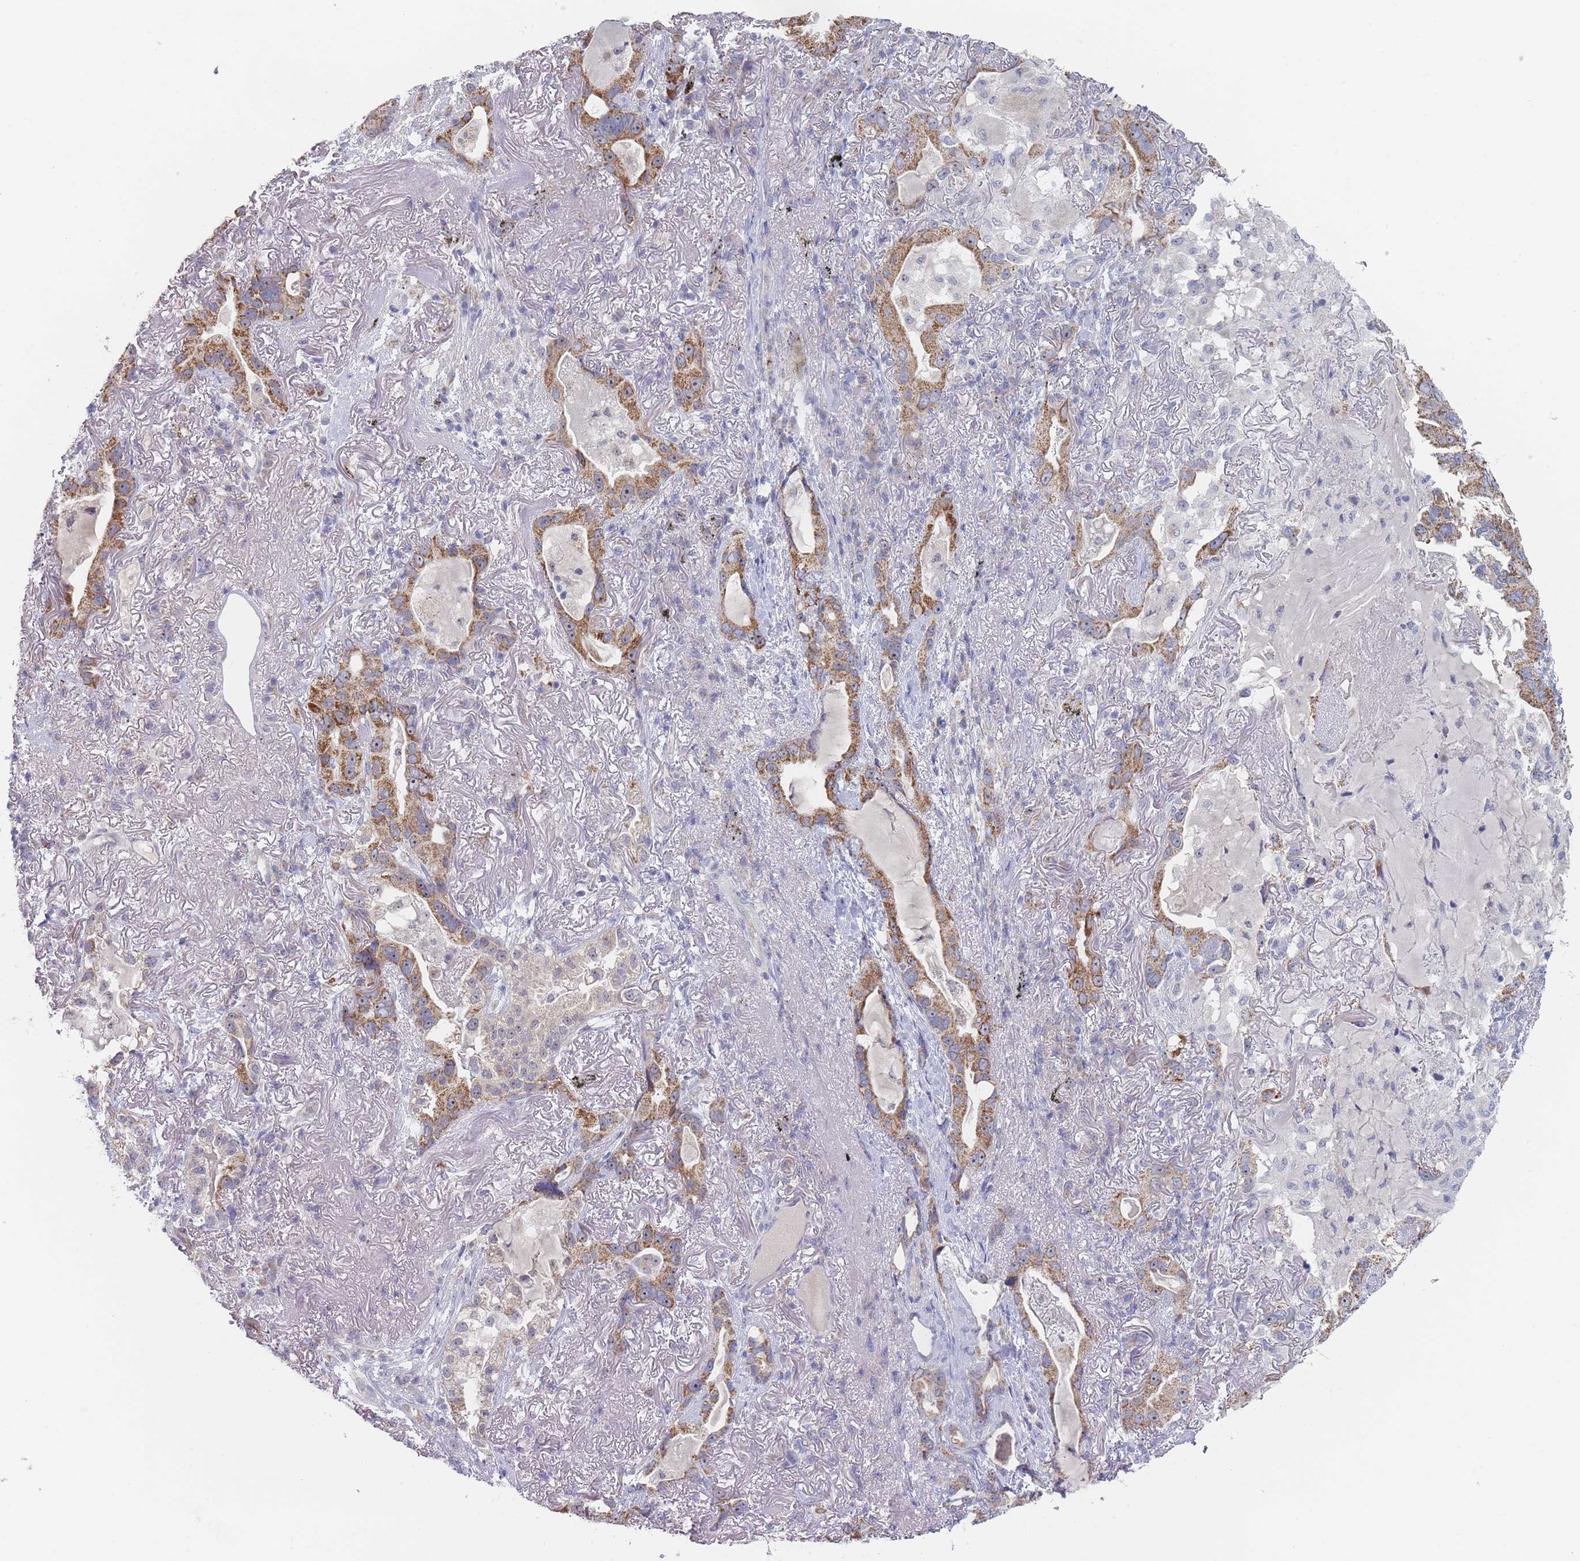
{"staining": {"intensity": "moderate", "quantity": ">75%", "location": "cytoplasmic/membranous,nuclear"}, "tissue": "lung cancer", "cell_type": "Tumor cells", "image_type": "cancer", "snomed": [{"axis": "morphology", "description": "Adenocarcinoma, NOS"}, {"axis": "topography", "description": "Lung"}], "caption": "Immunohistochemistry (DAB) staining of adenocarcinoma (lung) shows moderate cytoplasmic/membranous and nuclear protein positivity in about >75% of tumor cells.", "gene": "RNF8", "patient": {"sex": "female", "age": 69}}